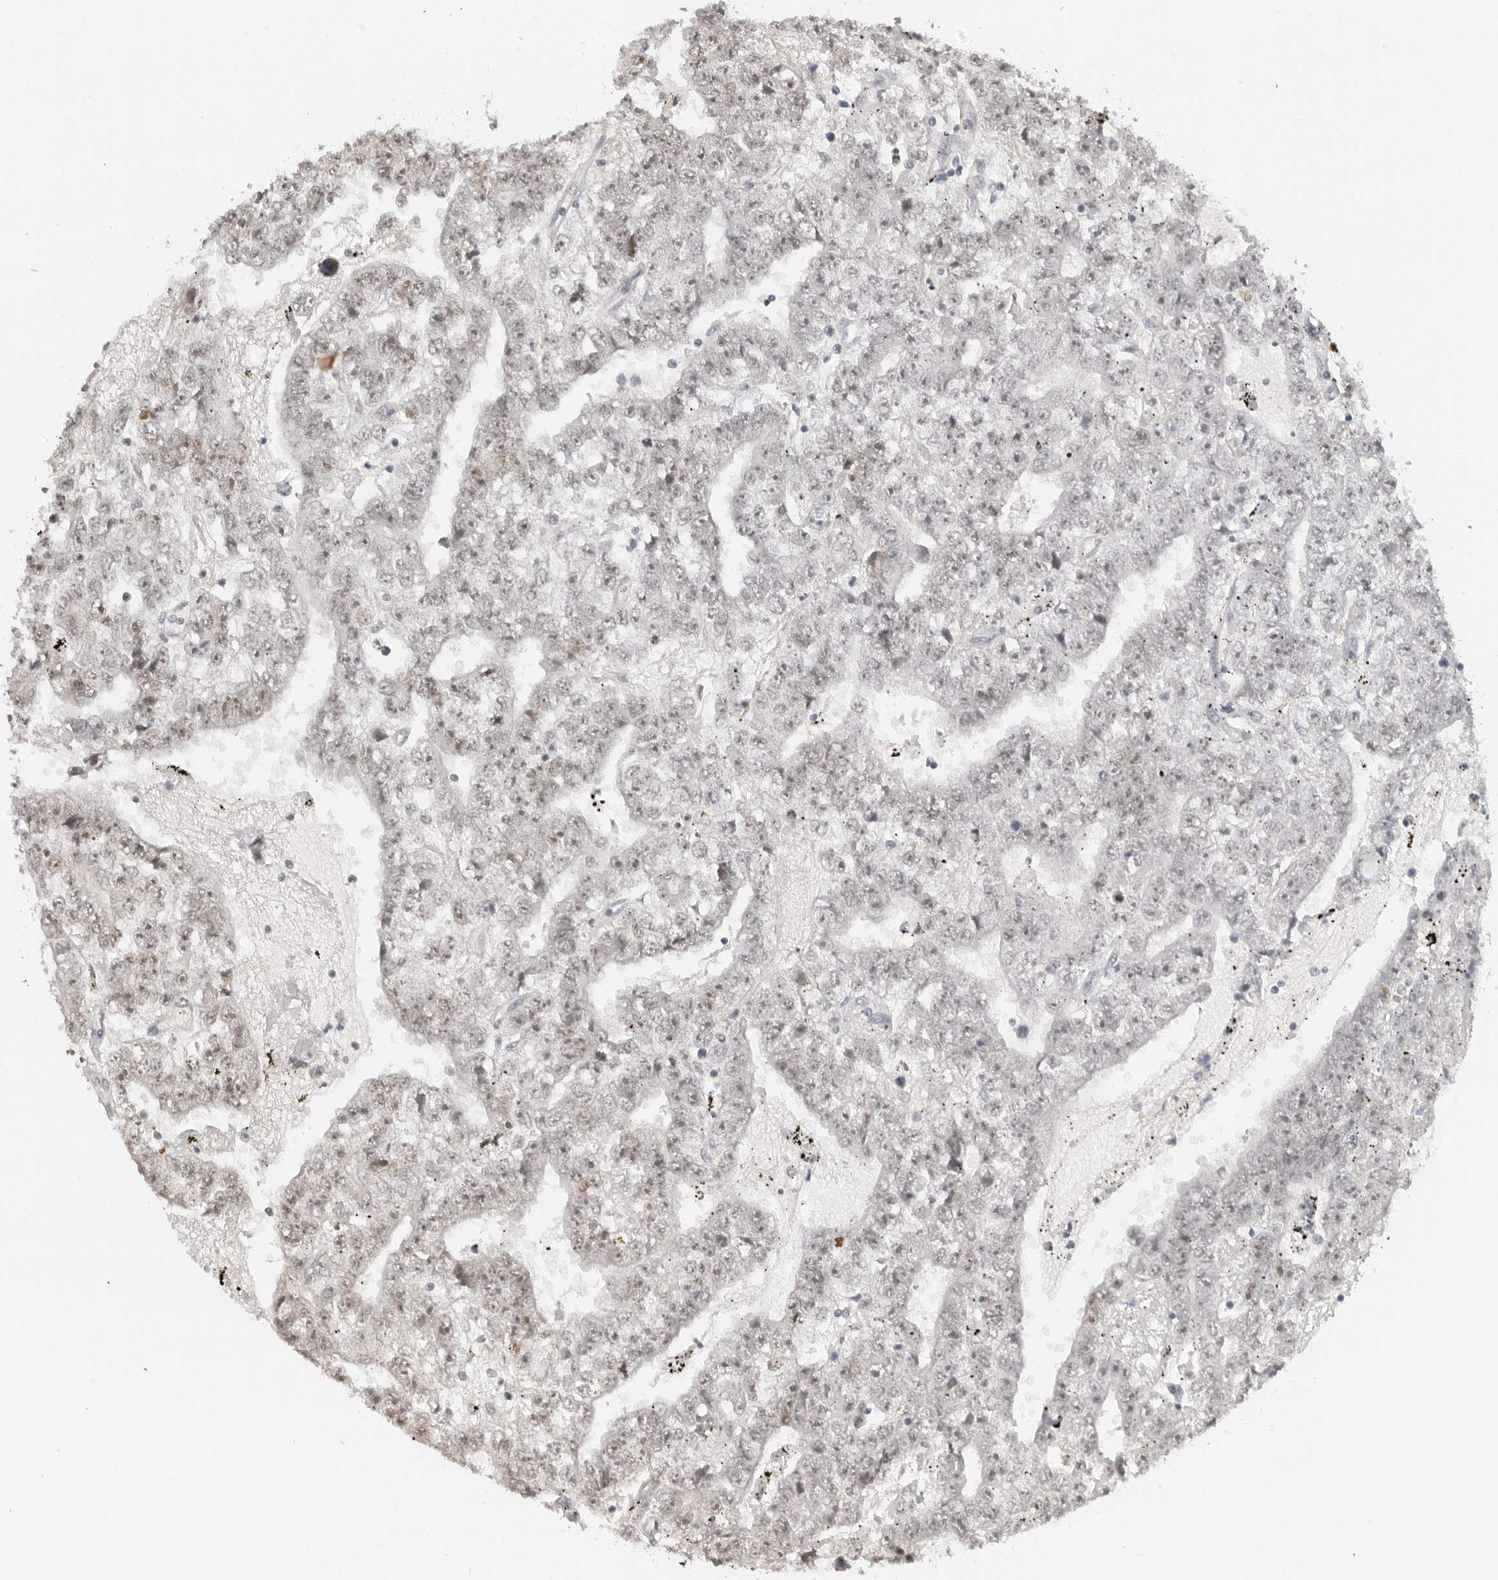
{"staining": {"intensity": "moderate", "quantity": "25%-75%", "location": "nuclear"}, "tissue": "testis cancer", "cell_type": "Tumor cells", "image_type": "cancer", "snomed": [{"axis": "morphology", "description": "Carcinoma, Embryonal, NOS"}, {"axis": "topography", "description": "Testis"}], "caption": "Immunohistochemistry (IHC) (DAB (3,3'-diaminobenzidine)) staining of testis embryonal carcinoma displays moderate nuclear protein positivity in approximately 25%-75% of tumor cells.", "gene": "MSH6", "patient": {"sex": "male", "age": 25}}